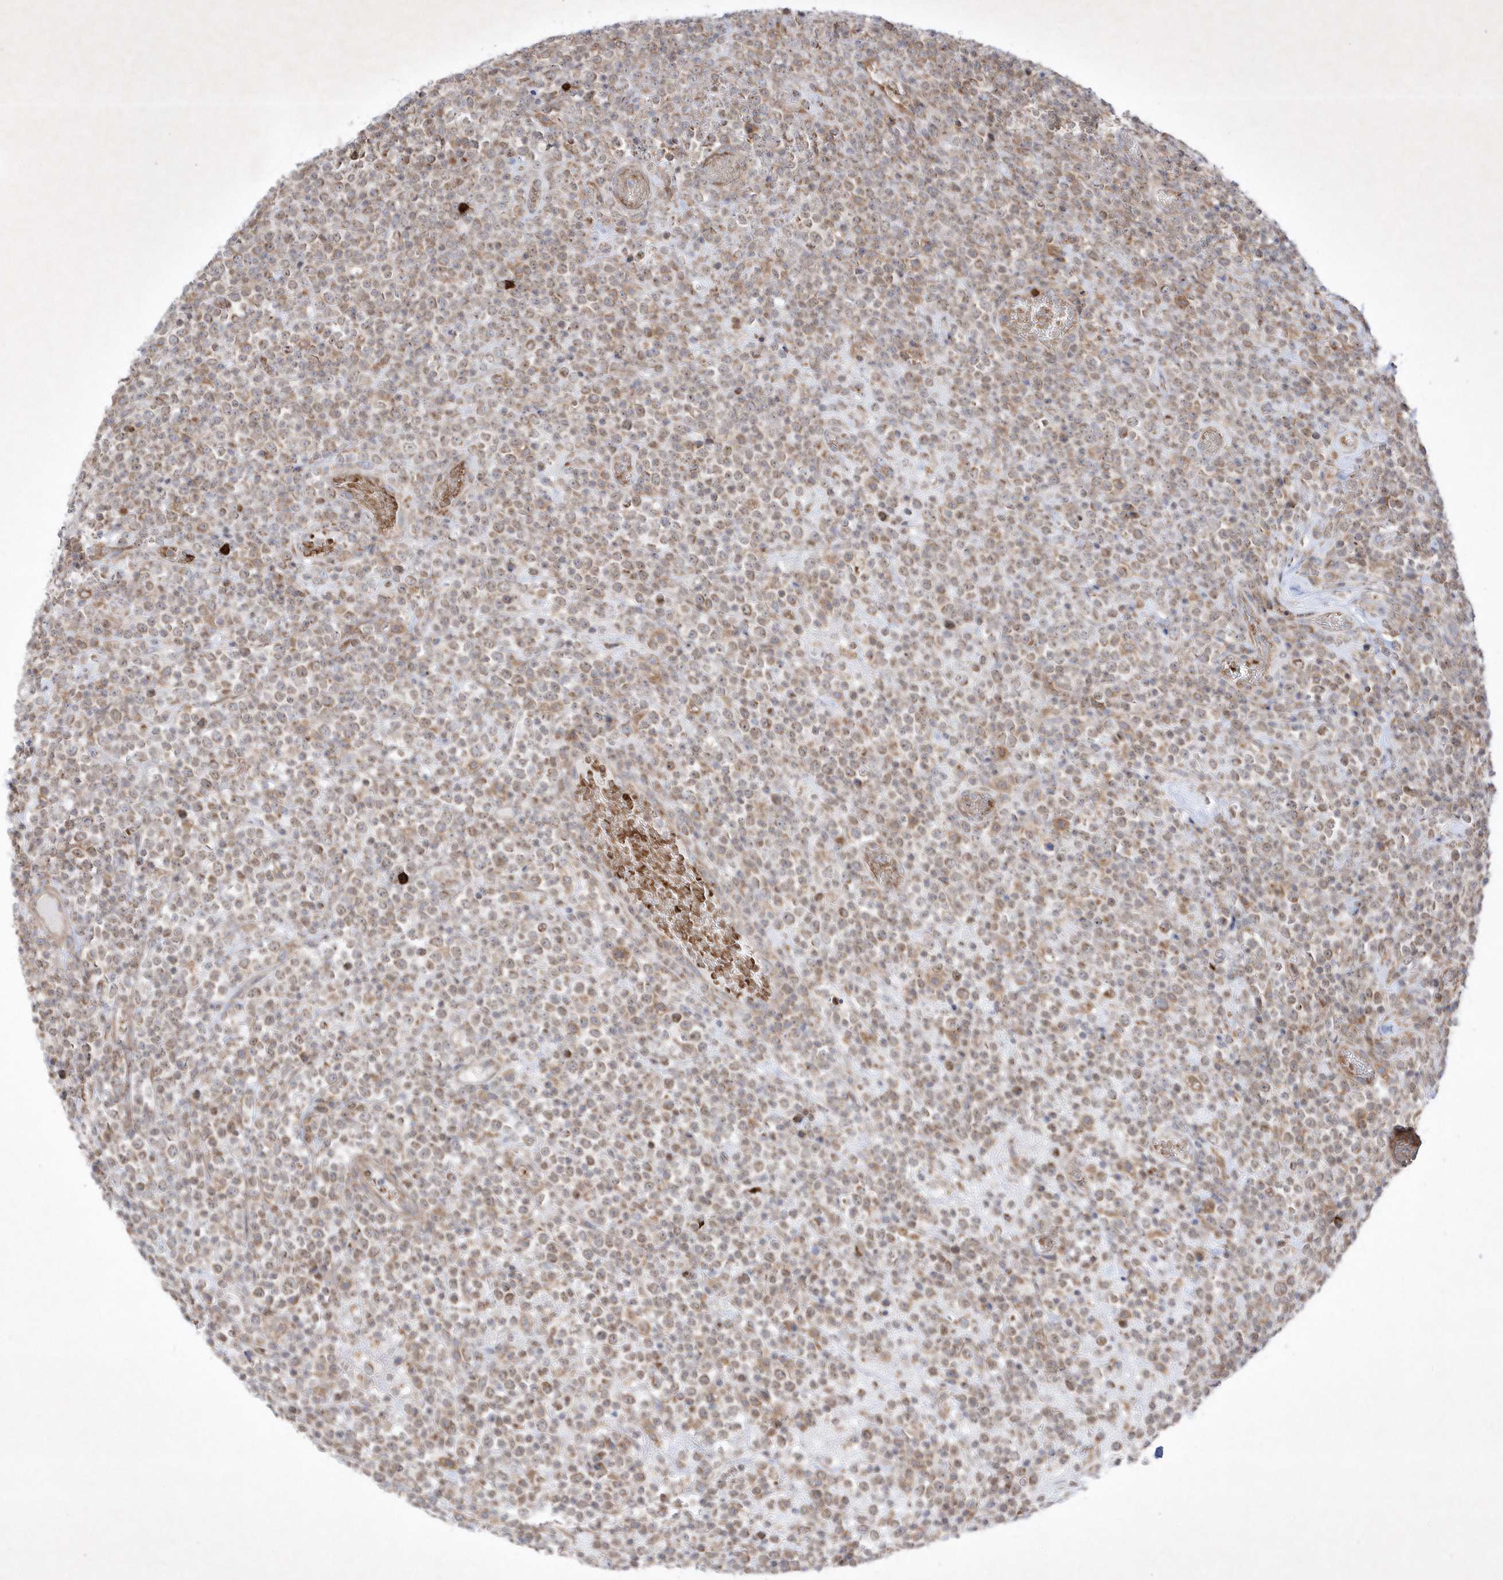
{"staining": {"intensity": "moderate", "quantity": ">75%", "location": "cytoplasmic/membranous,nuclear"}, "tissue": "lymphoma", "cell_type": "Tumor cells", "image_type": "cancer", "snomed": [{"axis": "morphology", "description": "Malignant lymphoma, non-Hodgkin's type, High grade"}, {"axis": "topography", "description": "Colon"}], "caption": "High-power microscopy captured an immunohistochemistry image of high-grade malignant lymphoma, non-Hodgkin's type, revealing moderate cytoplasmic/membranous and nuclear staining in about >75% of tumor cells.", "gene": "OPA1", "patient": {"sex": "female", "age": 53}}